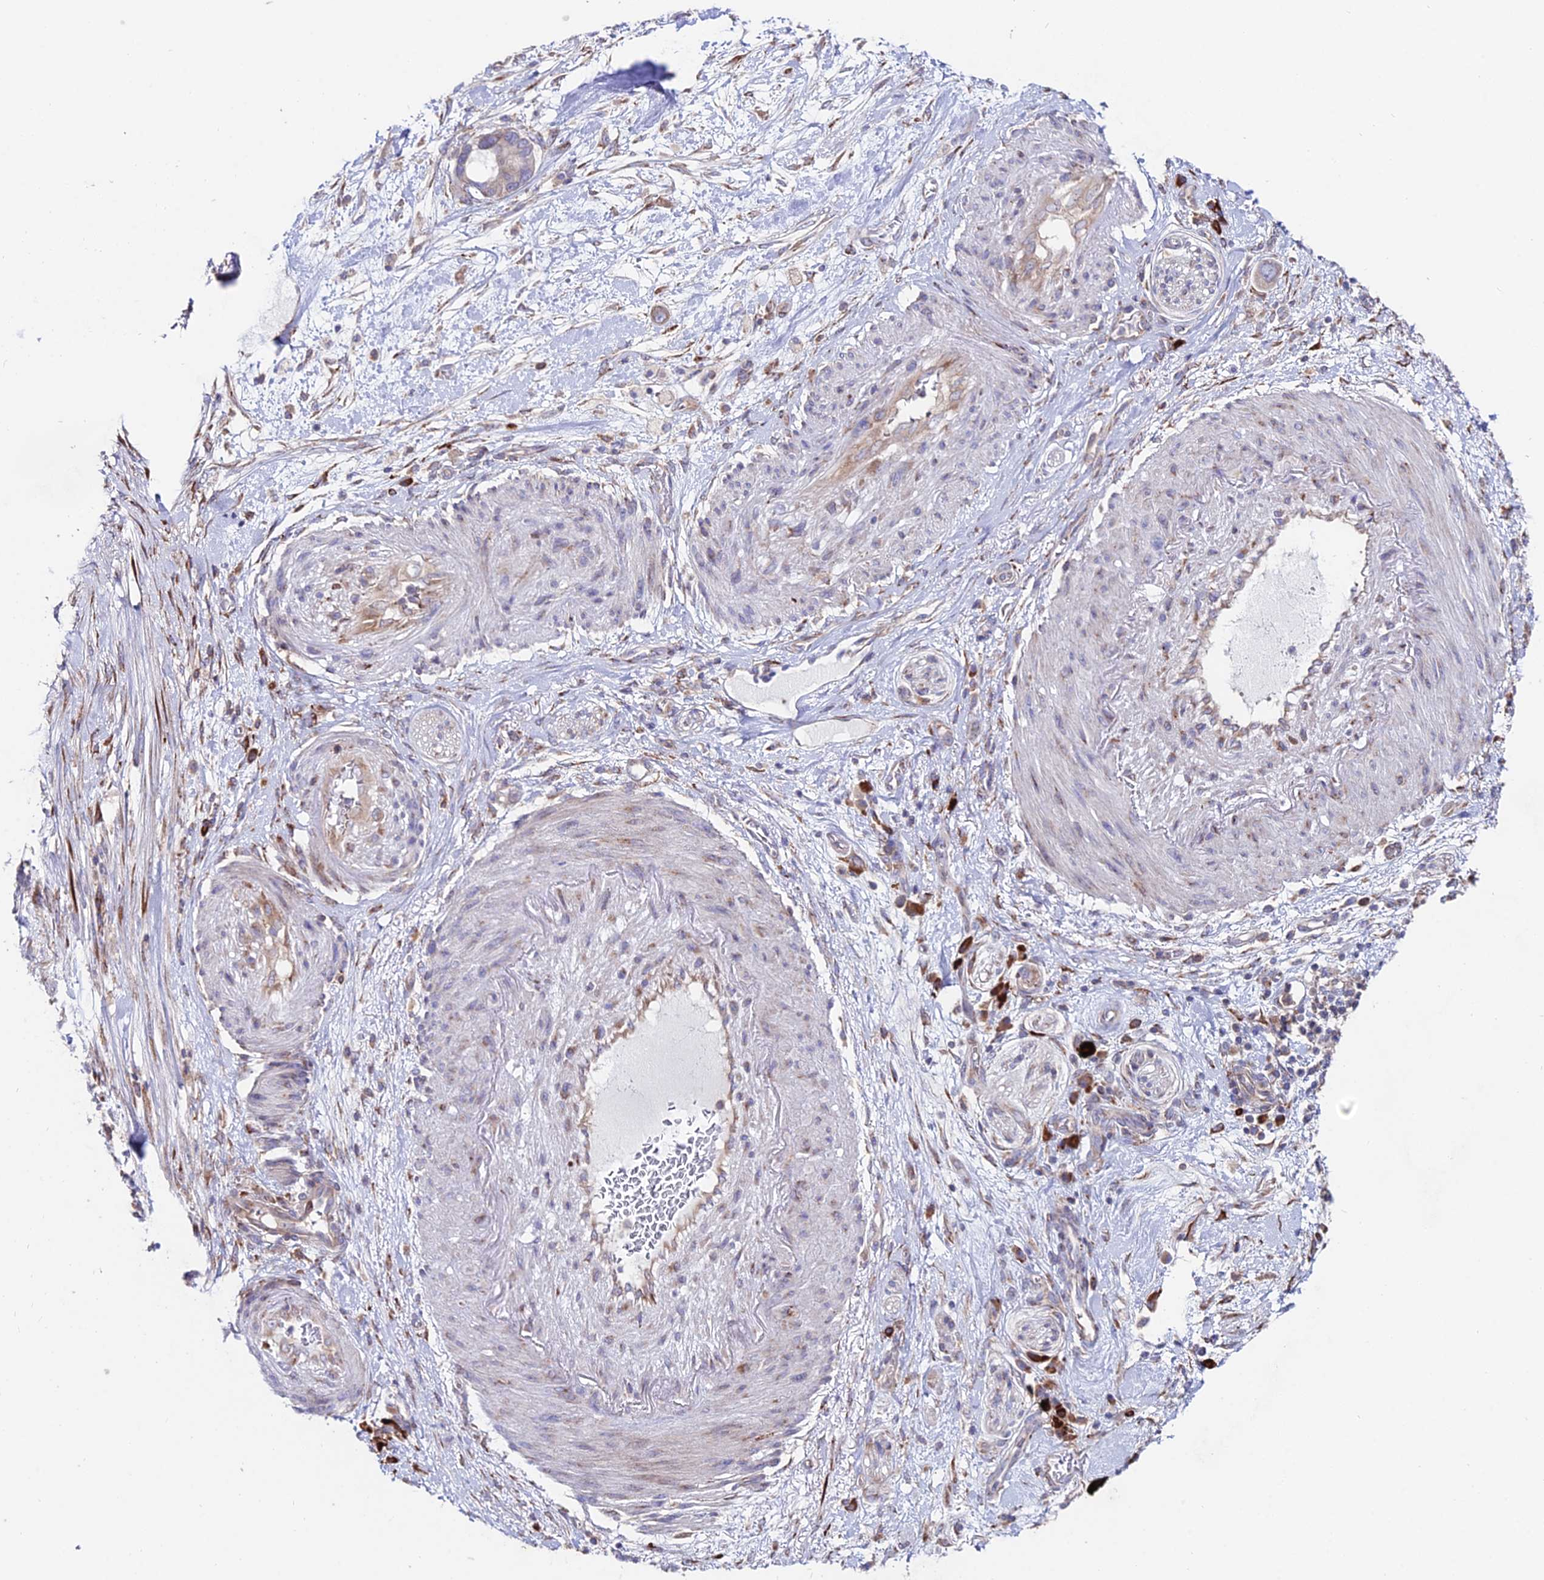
{"staining": {"intensity": "moderate", "quantity": "<25%", "location": "cytoplasmic/membranous"}, "tissue": "pancreatic cancer", "cell_type": "Tumor cells", "image_type": "cancer", "snomed": [{"axis": "morphology", "description": "Adenocarcinoma, NOS"}, {"axis": "topography", "description": "Pancreas"}], "caption": "Immunohistochemistry (IHC) micrograph of human pancreatic adenocarcinoma stained for a protein (brown), which reveals low levels of moderate cytoplasmic/membranous staining in about <25% of tumor cells.", "gene": "EIF3K", "patient": {"sex": "male", "age": 68}}